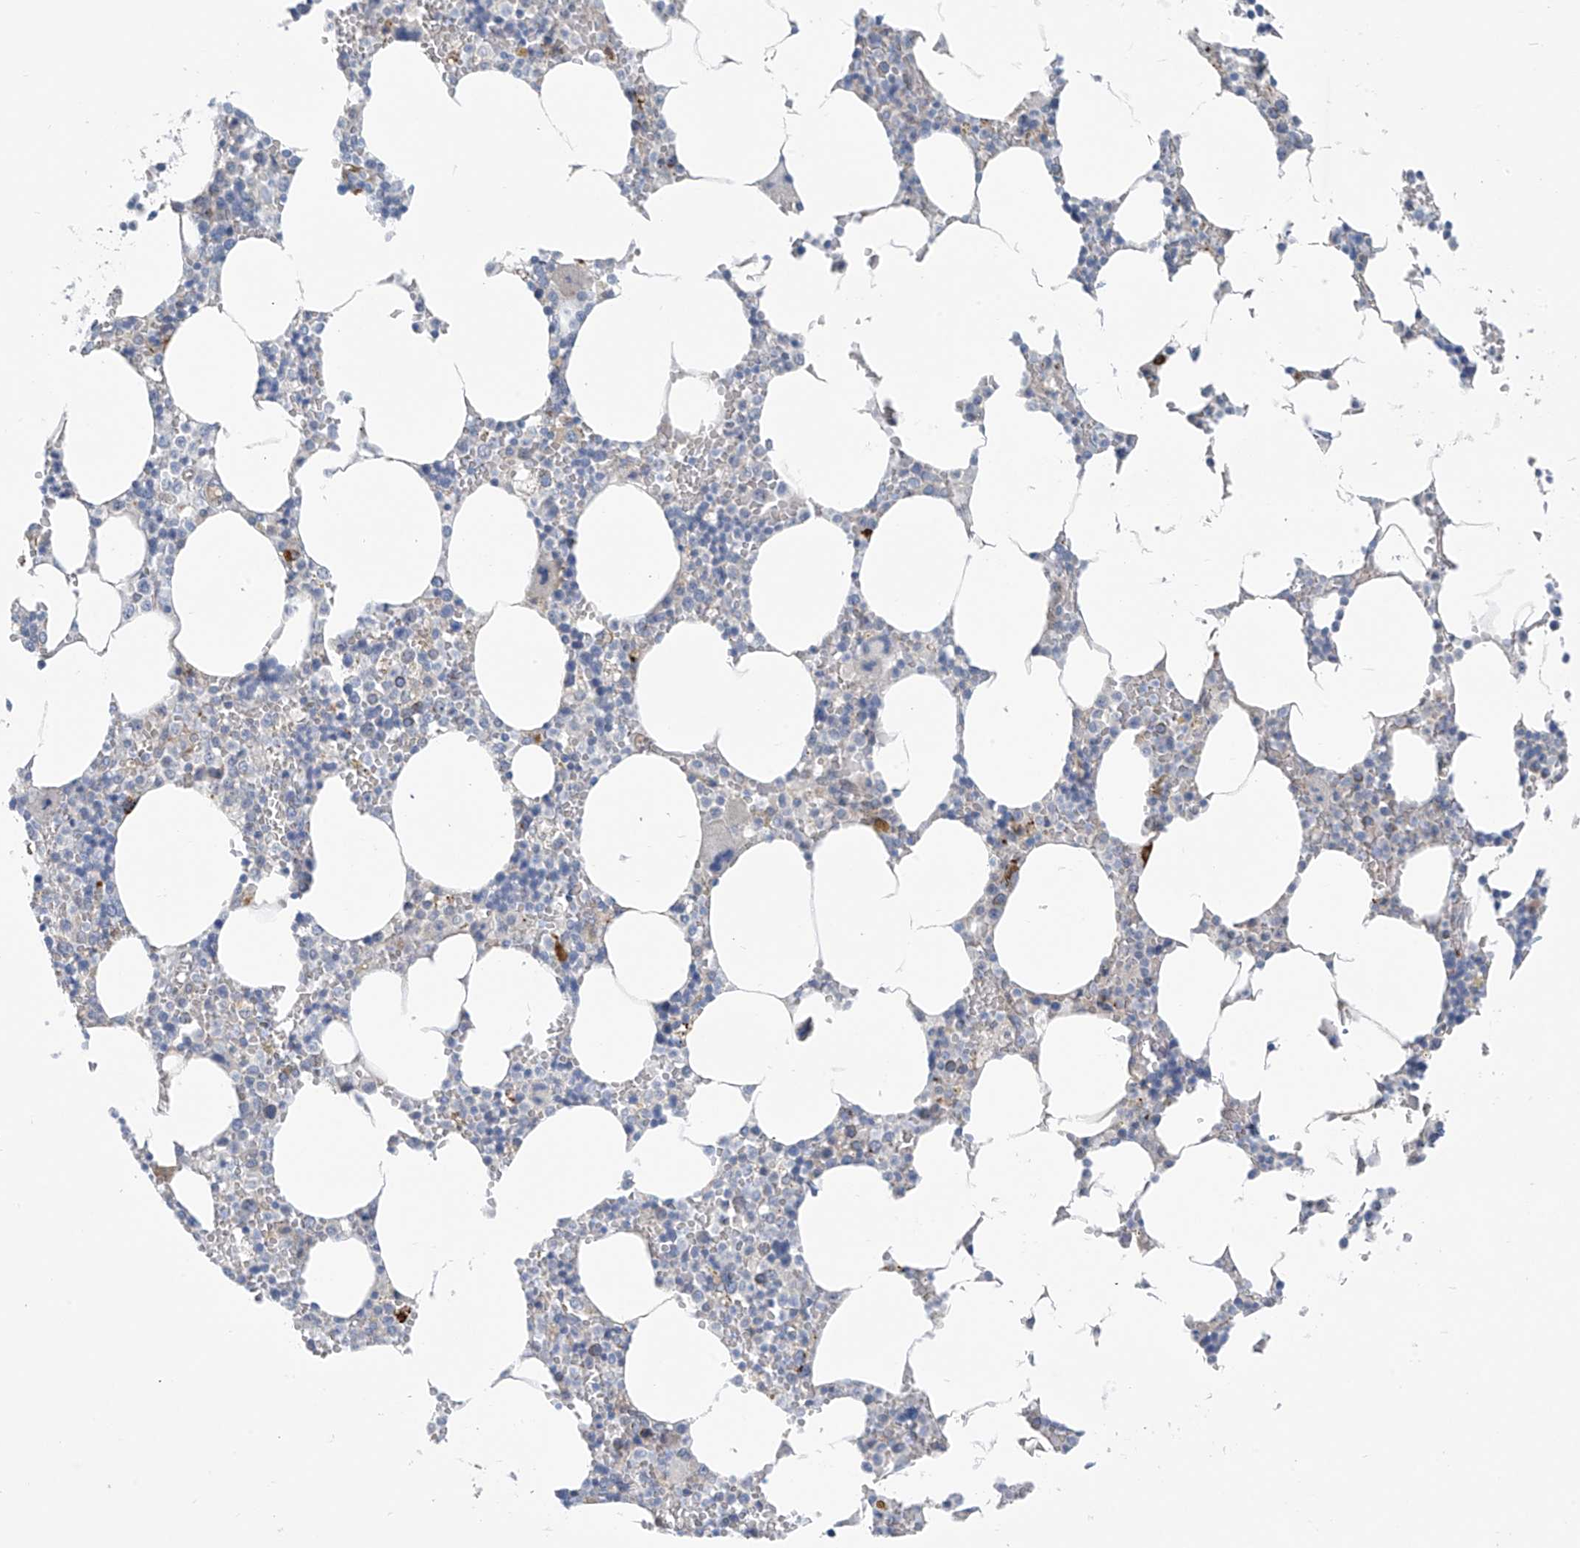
{"staining": {"intensity": "negative", "quantity": "none", "location": "none"}, "tissue": "bone marrow", "cell_type": "Hematopoietic cells", "image_type": "normal", "snomed": [{"axis": "morphology", "description": "Normal tissue, NOS"}, {"axis": "topography", "description": "Bone marrow"}], "caption": "The immunohistochemistry micrograph has no significant positivity in hematopoietic cells of bone marrow.", "gene": "ZNF793", "patient": {"sex": "male", "age": 70}}